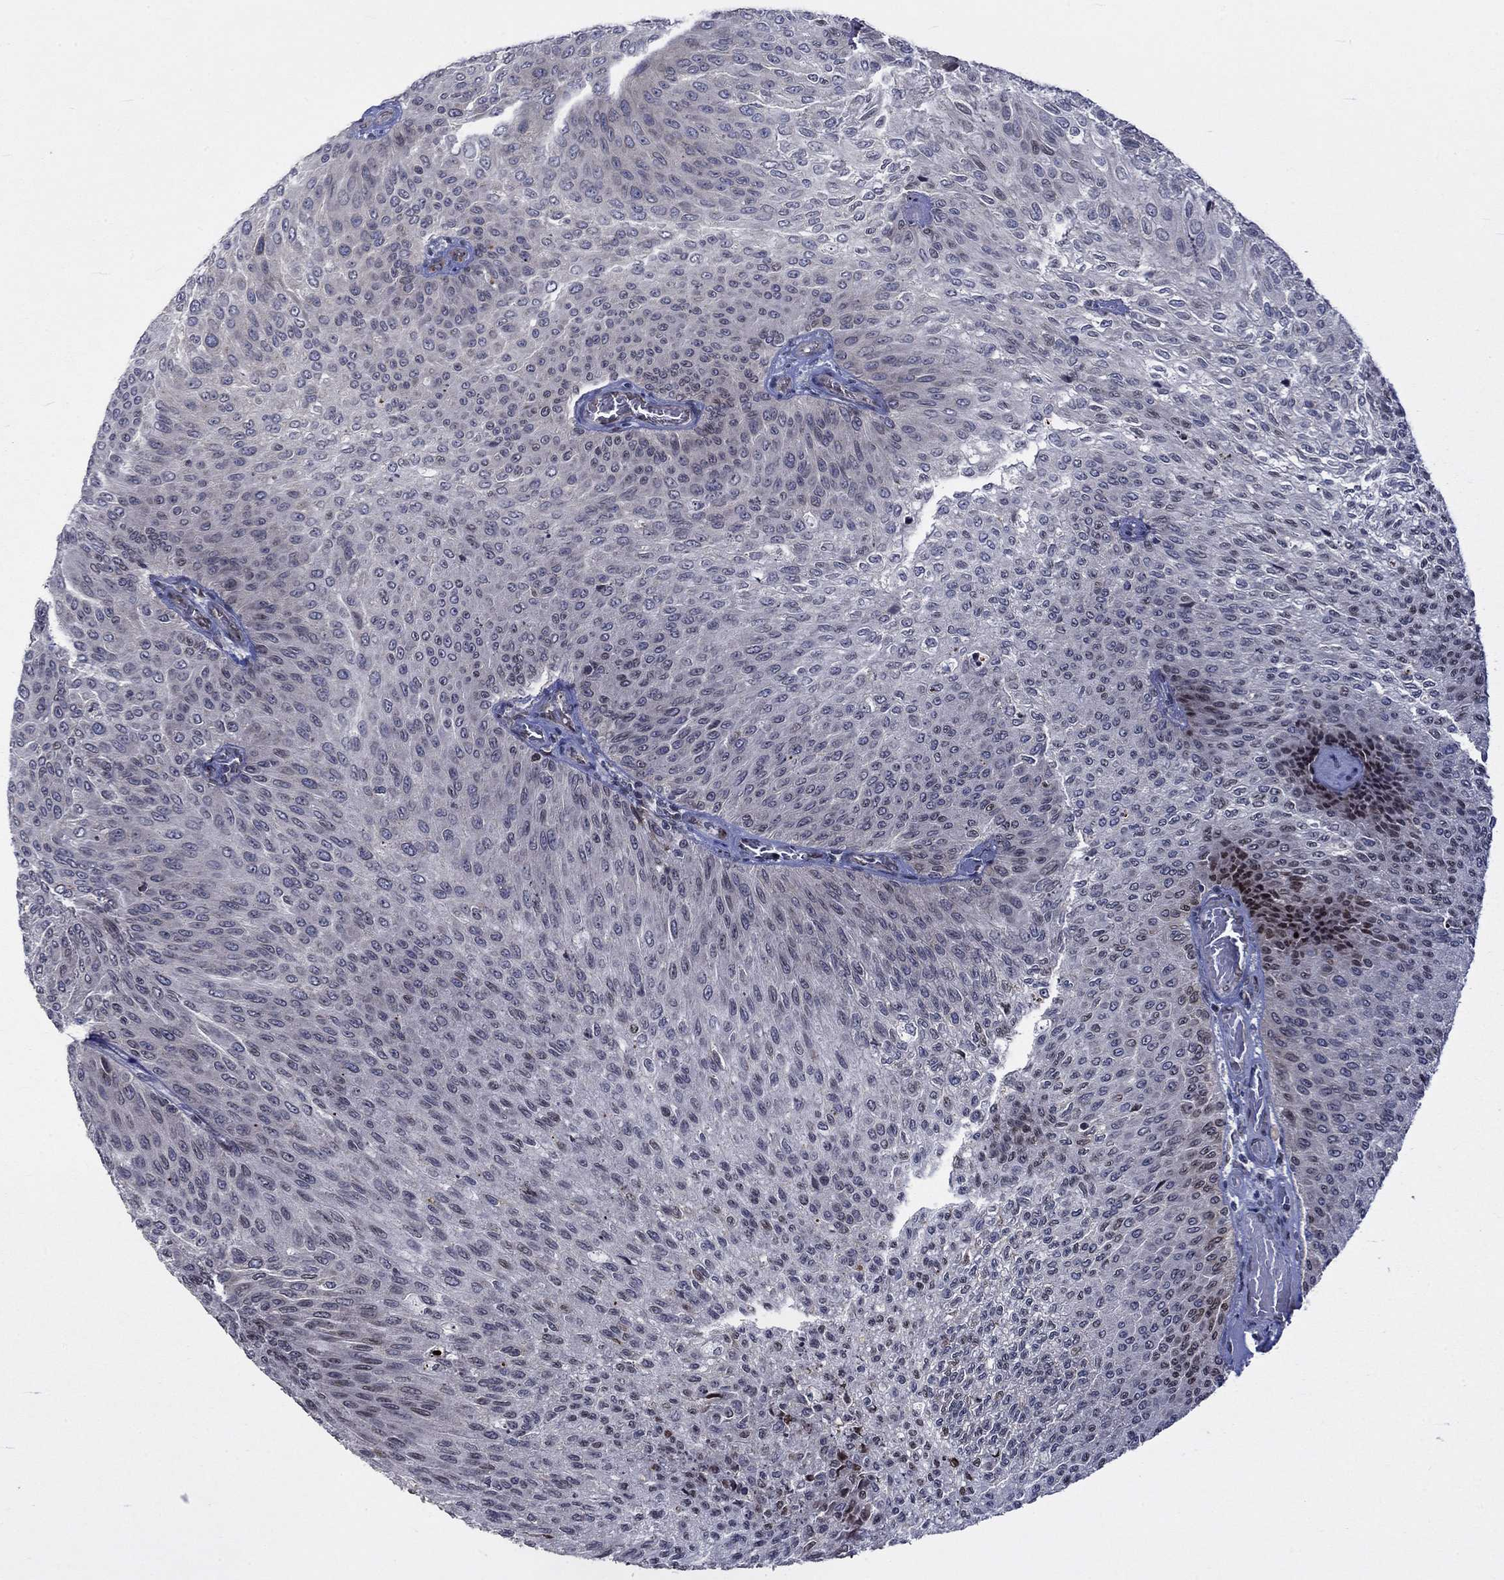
{"staining": {"intensity": "negative", "quantity": "none", "location": "none"}, "tissue": "urothelial cancer", "cell_type": "Tumor cells", "image_type": "cancer", "snomed": [{"axis": "morphology", "description": "Urothelial carcinoma, Low grade"}, {"axis": "topography", "description": "Ureter, NOS"}, {"axis": "topography", "description": "Urinary bladder"}], "caption": "Immunohistochemistry of human urothelial carcinoma (low-grade) exhibits no expression in tumor cells.", "gene": "CETN3", "patient": {"sex": "male", "age": 78}}